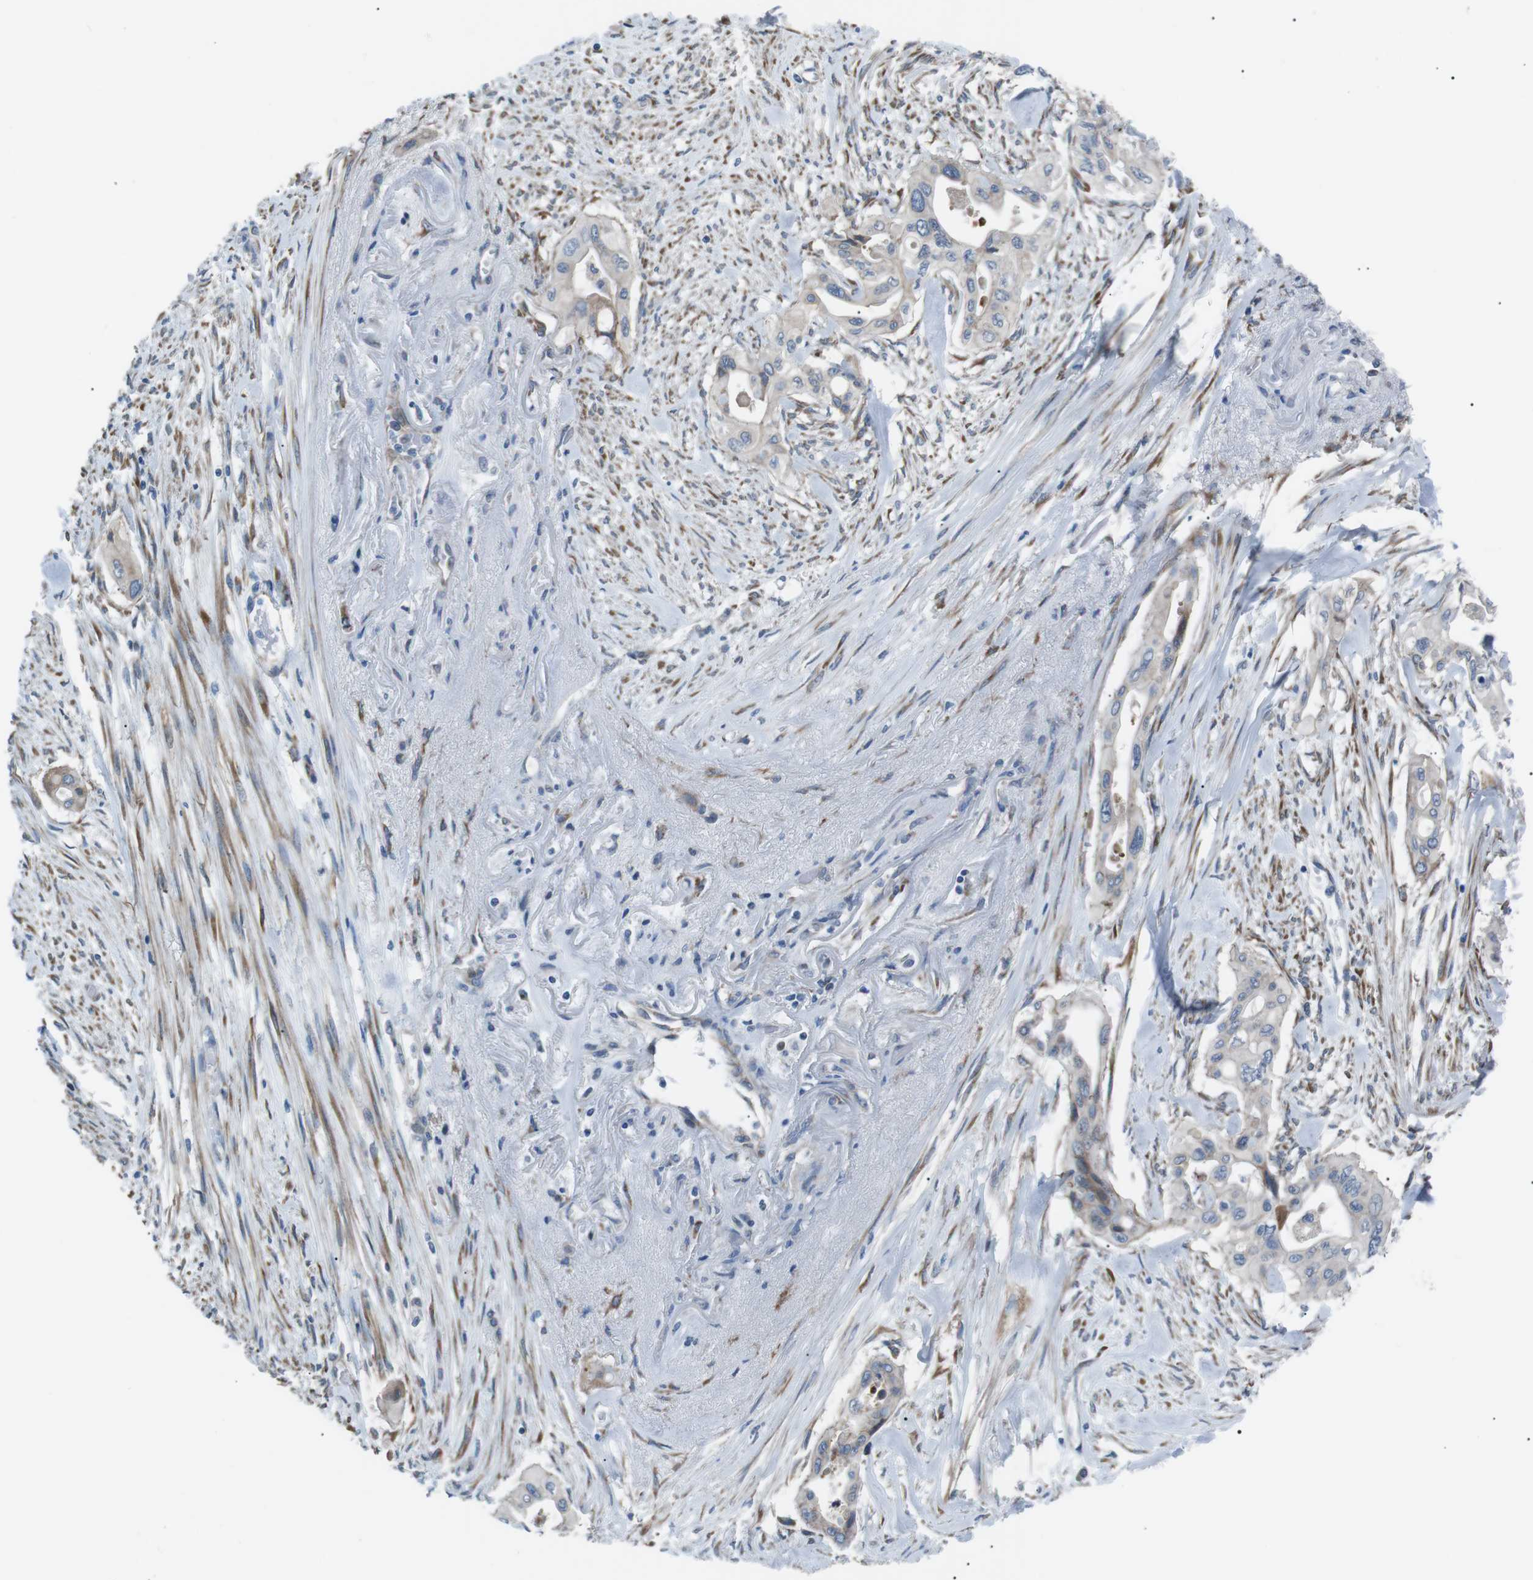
{"staining": {"intensity": "negative", "quantity": "none", "location": "none"}, "tissue": "pancreatic cancer", "cell_type": "Tumor cells", "image_type": "cancer", "snomed": [{"axis": "morphology", "description": "Adenocarcinoma, NOS"}, {"axis": "topography", "description": "Pancreas"}], "caption": "The histopathology image shows no staining of tumor cells in pancreatic cancer (adenocarcinoma).", "gene": "MTARC2", "patient": {"sex": "male", "age": 77}}